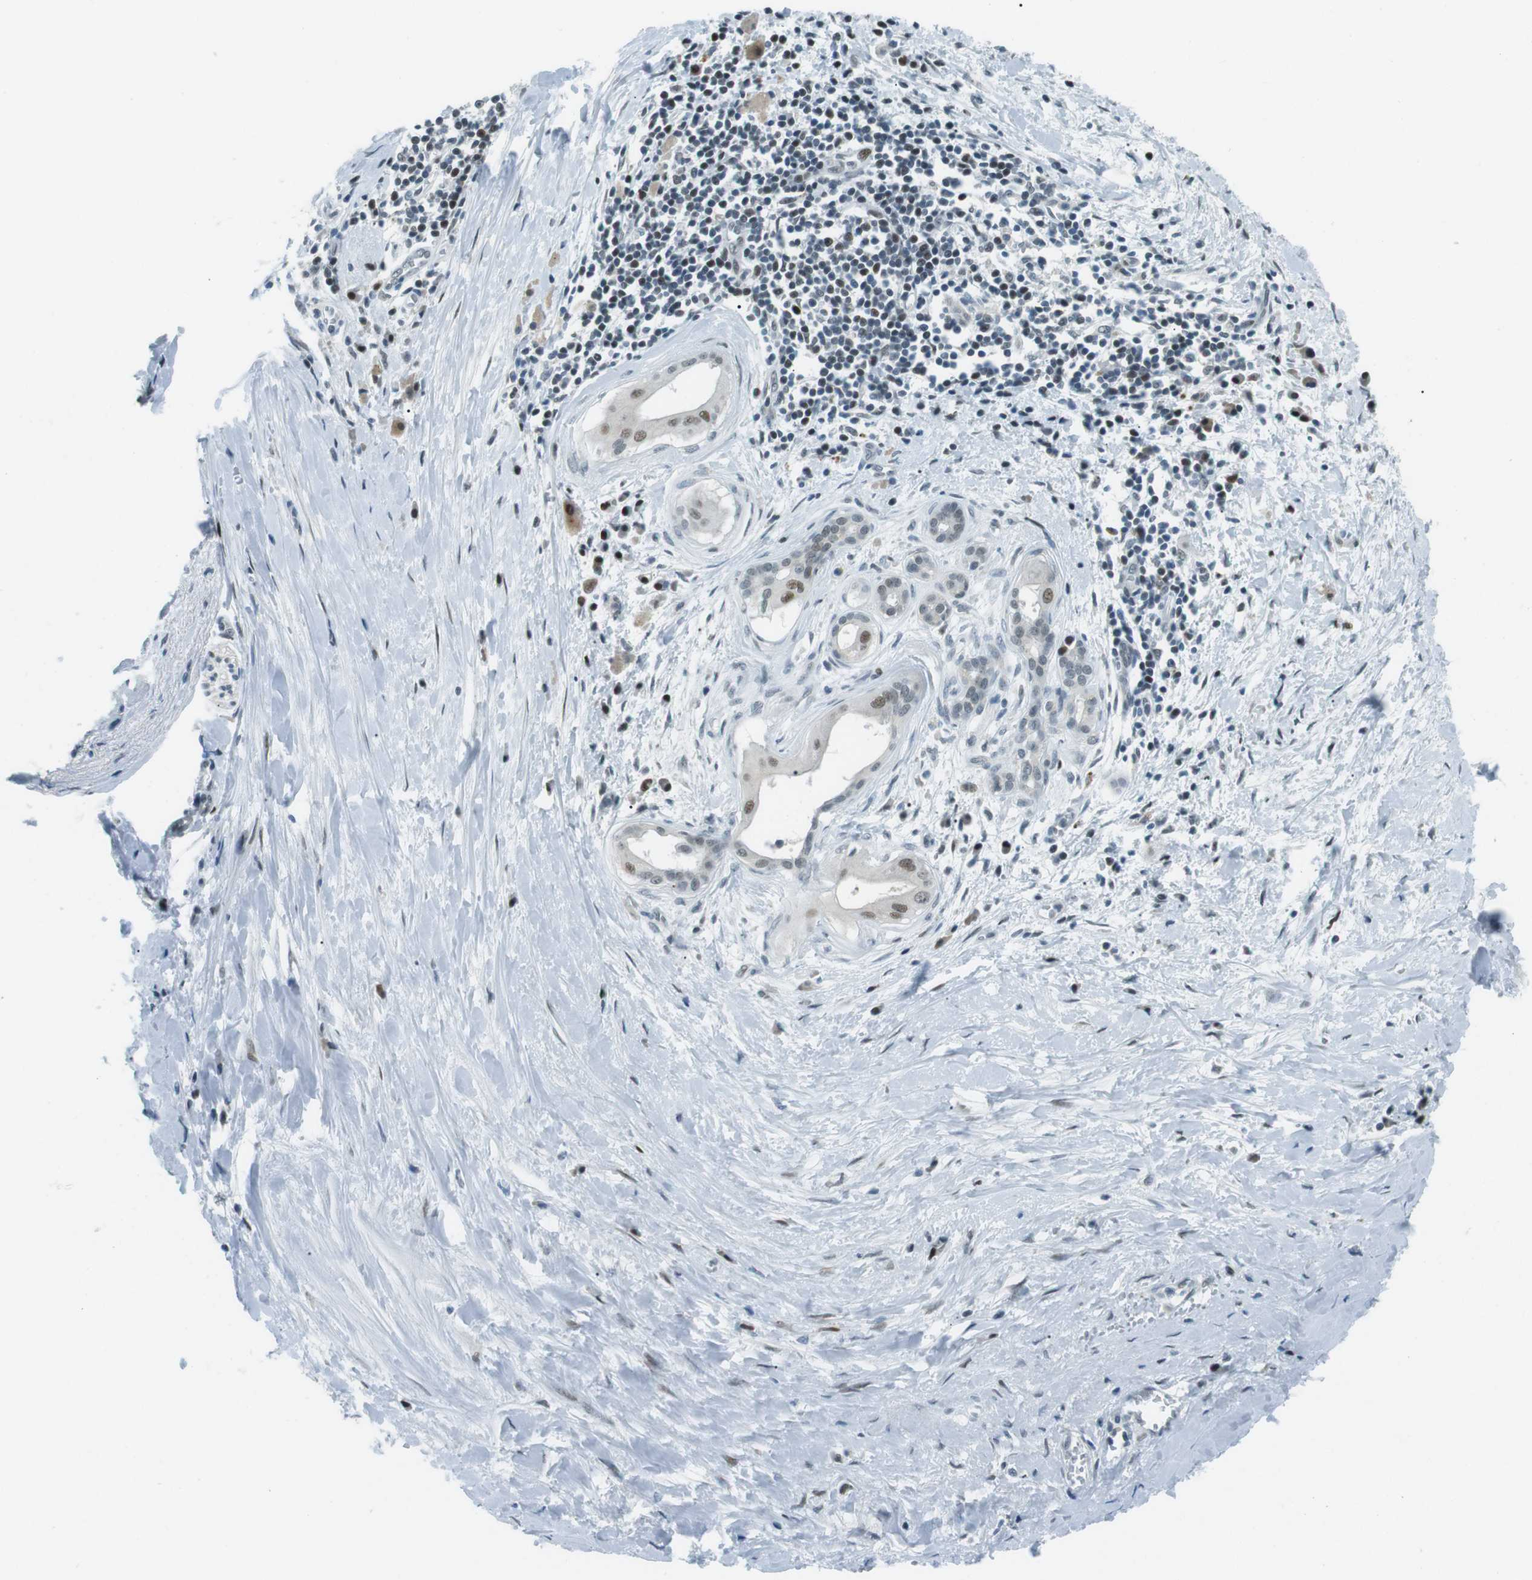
{"staining": {"intensity": "moderate", "quantity": "25%-75%", "location": "nuclear"}, "tissue": "pancreatic cancer", "cell_type": "Tumor cells", "image_type": "cancer", "snomed": [{"axis": "morphology", "description": "Adenocarcinoma, NOS"}, {"axis": "topography", "description": "Pancreas"}], "caption": "Protein expression analysis of human adenocarcinoma (pancreatic) reveals moderate nuclear positivity in about 25%-75% of tumor cells.", "gene": "PJA1", "patient": {"sex": "male", "age": 55}}